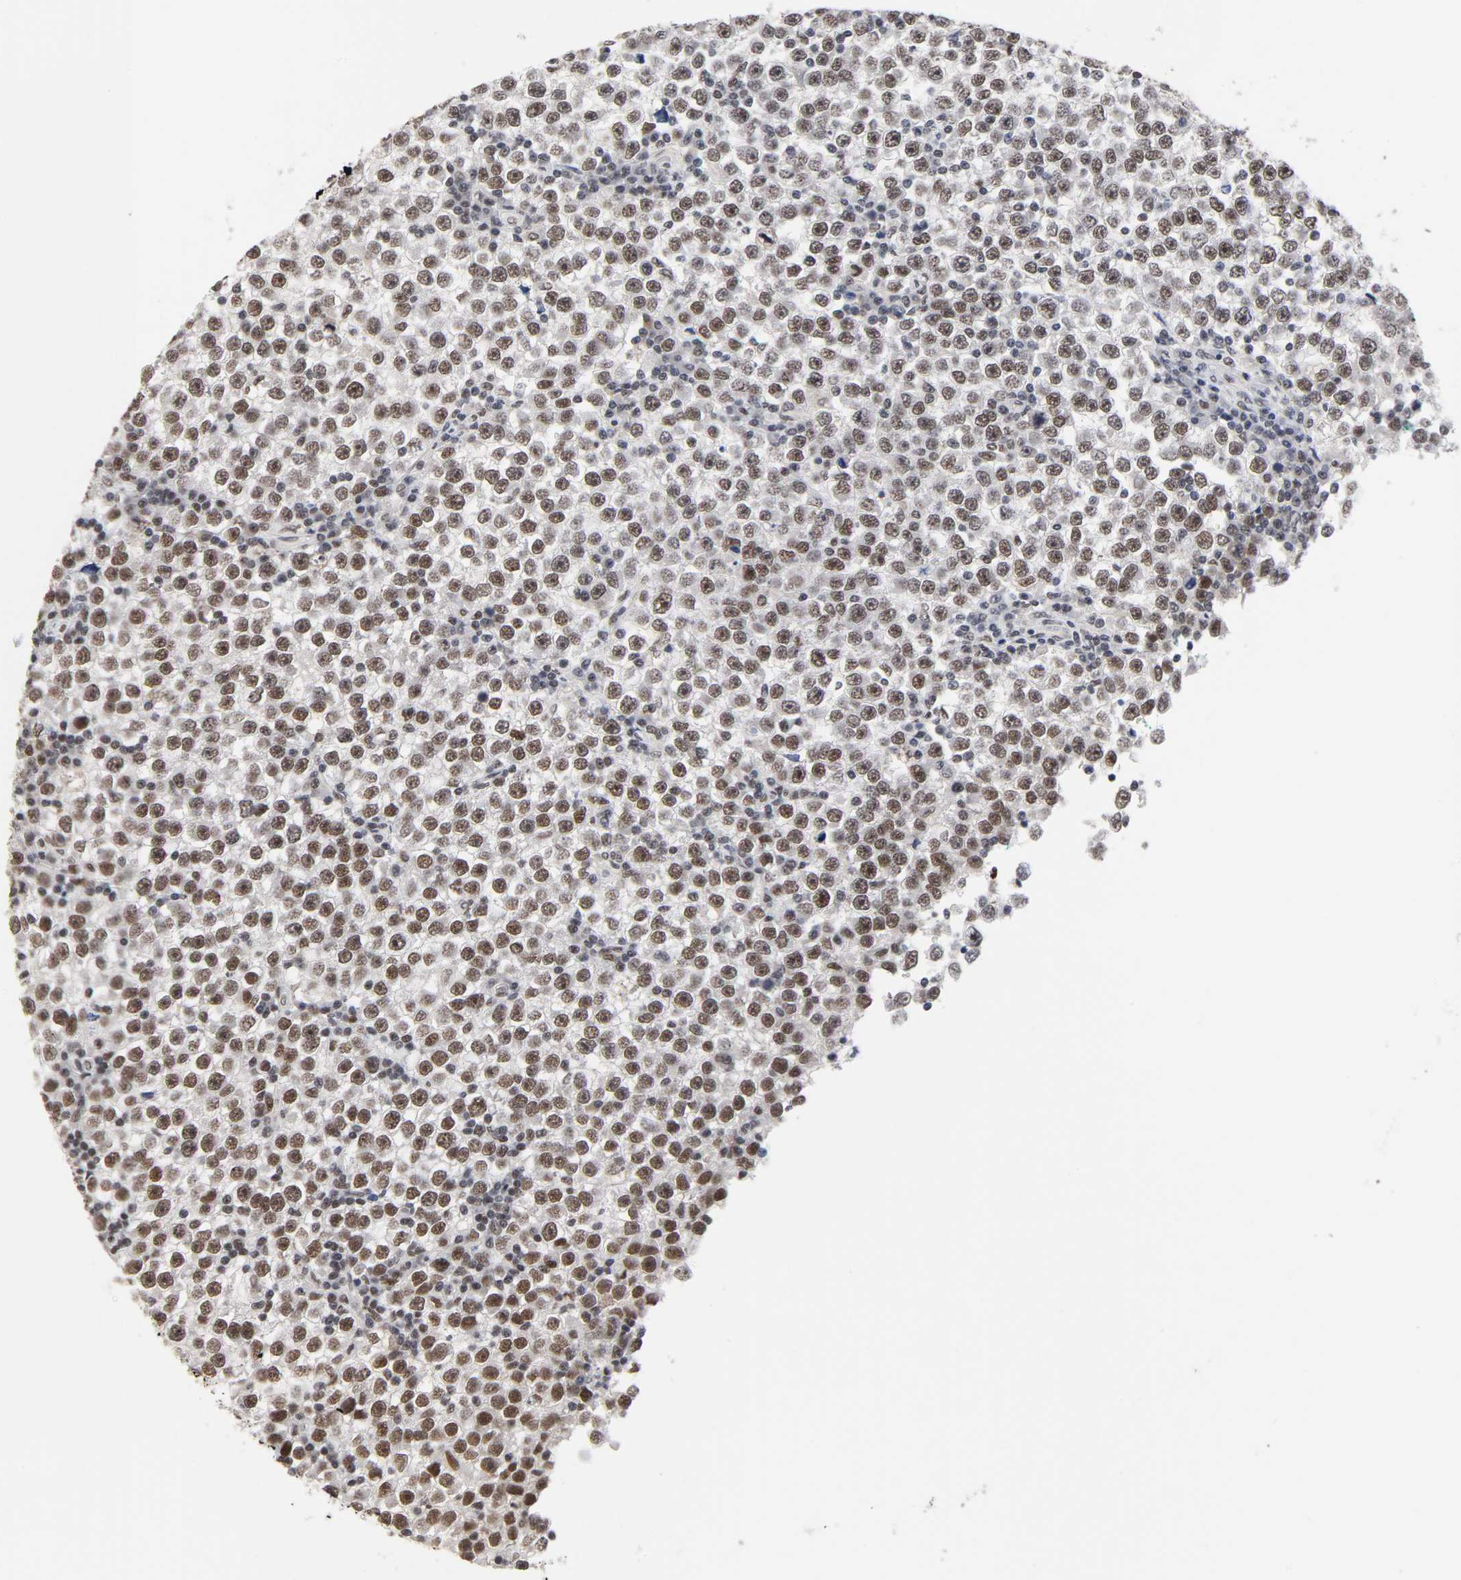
{"staining": {"intensity": "moderate", "quantity": ">75%", "location": "nuclear"}, "tissue": "testis cancer", "cell_type": "Tumor cells", "image_type": "cancer", "snomed": [{"axis": "morphology", "description": "Seminoma, NOS"}, {"axis": "topography", "description": "Testis"}], "caption": "Immunohistochemical staining of testis cancer shows medium levels of moderate nuclear protein expression in about >75% of tumor cells. The staining was performed using DAB to visualize the protein expression in brown, while the nuclei were stained in blue with hematoxylin (Magnification: 20x).", "gene": "TRIM33", "patient": {"sex": "male", "age": 65}}